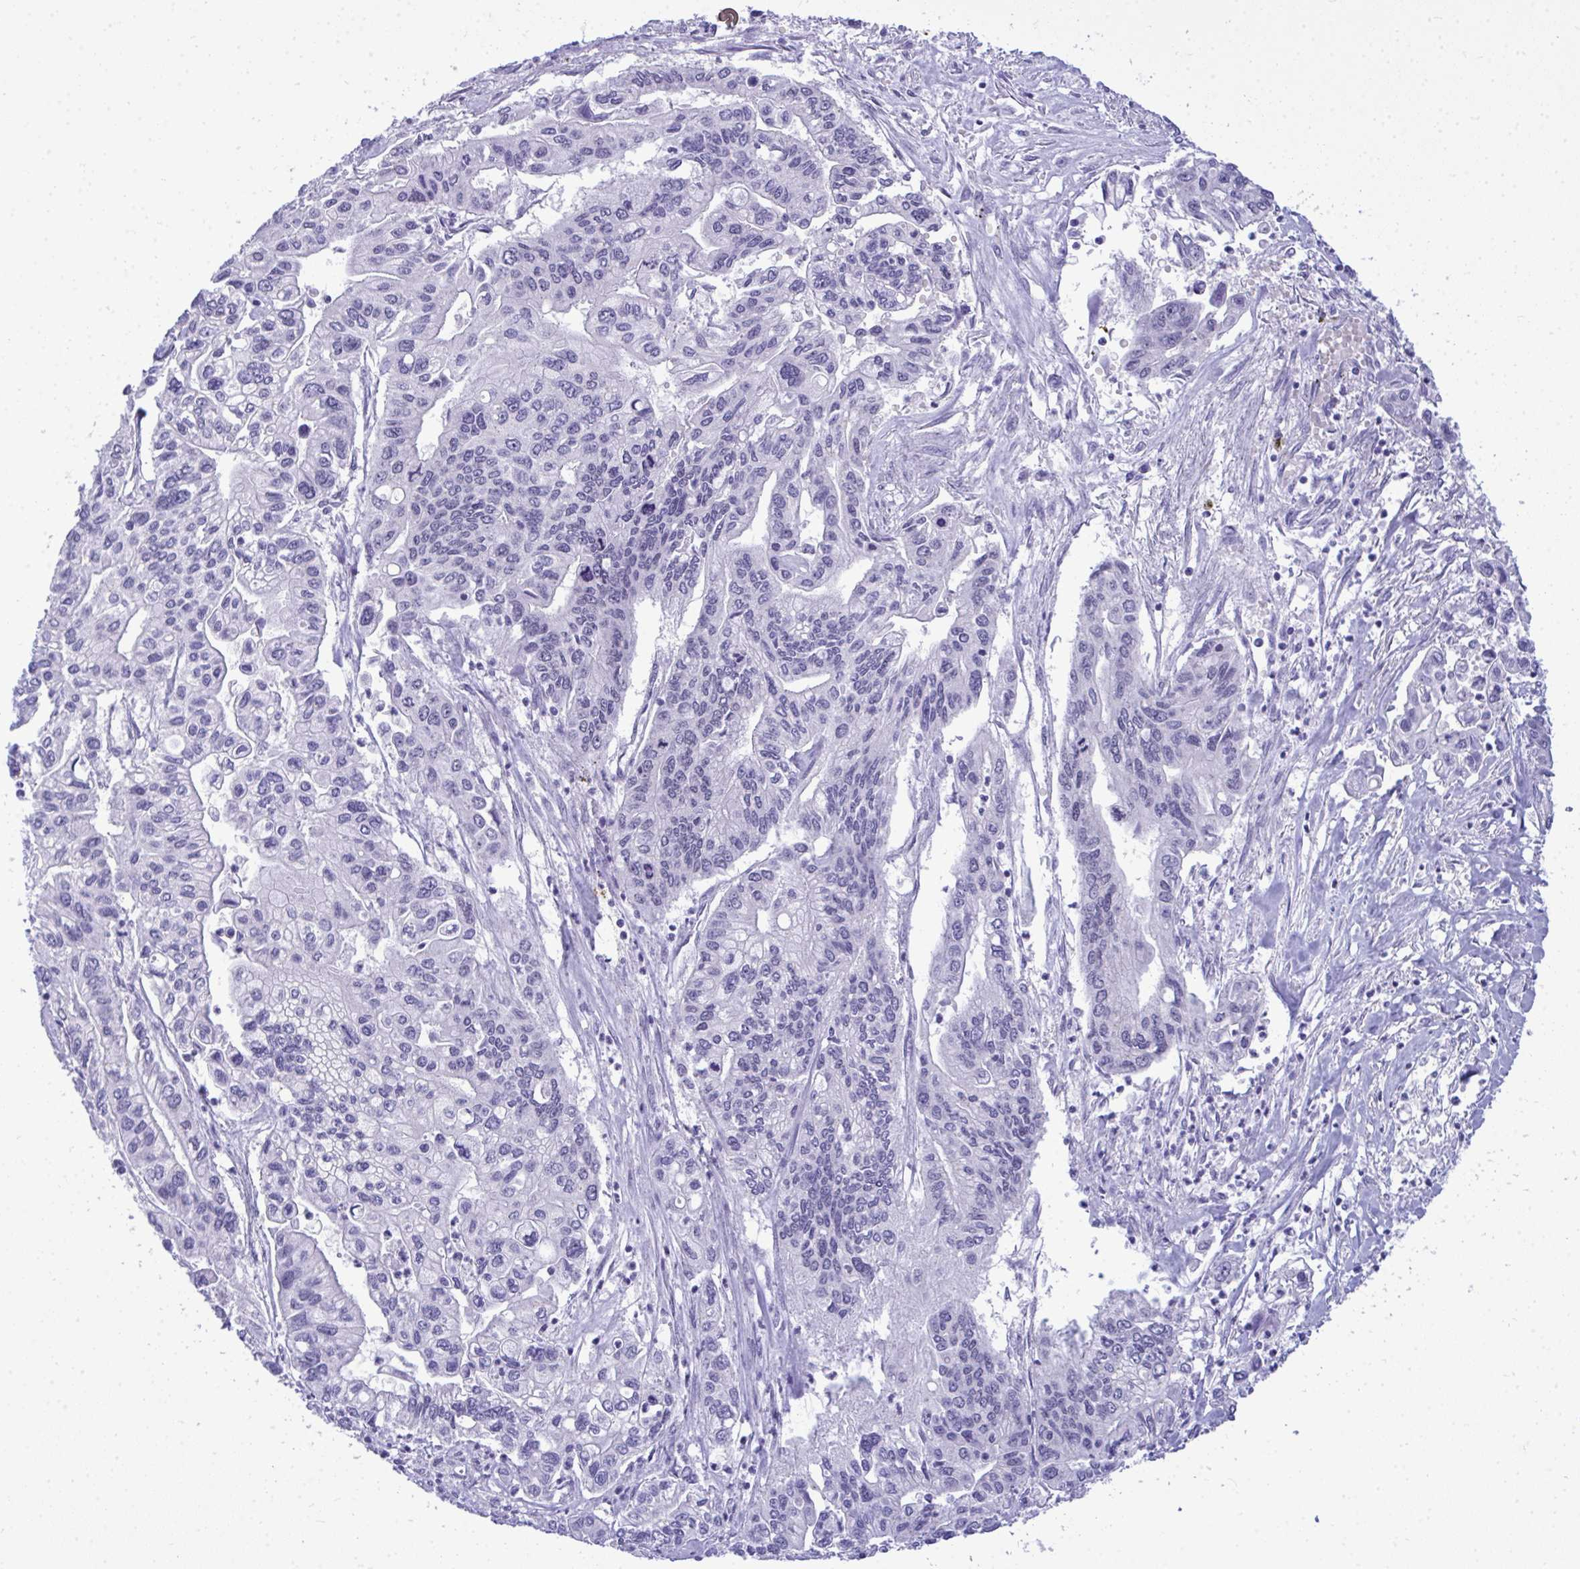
{"staining": {"intensity": "negative", "quantity": "none", "location": "none"}, "tissue": "pancreatic cancer", "cell_type": "Tumor cells", "image_type": "cancer", "snomed": [{"axis": "morphology", "description": "Adenocarcinoma, NOS"}, {"axis": "topography", "description": "Pancreas"}], "caption": "An image of human adenocarcinoma (pancreatic) is negative for staining in tumor cells.", "gene": "TEAD4", "patient": {"sex": "male", "age": 62}}